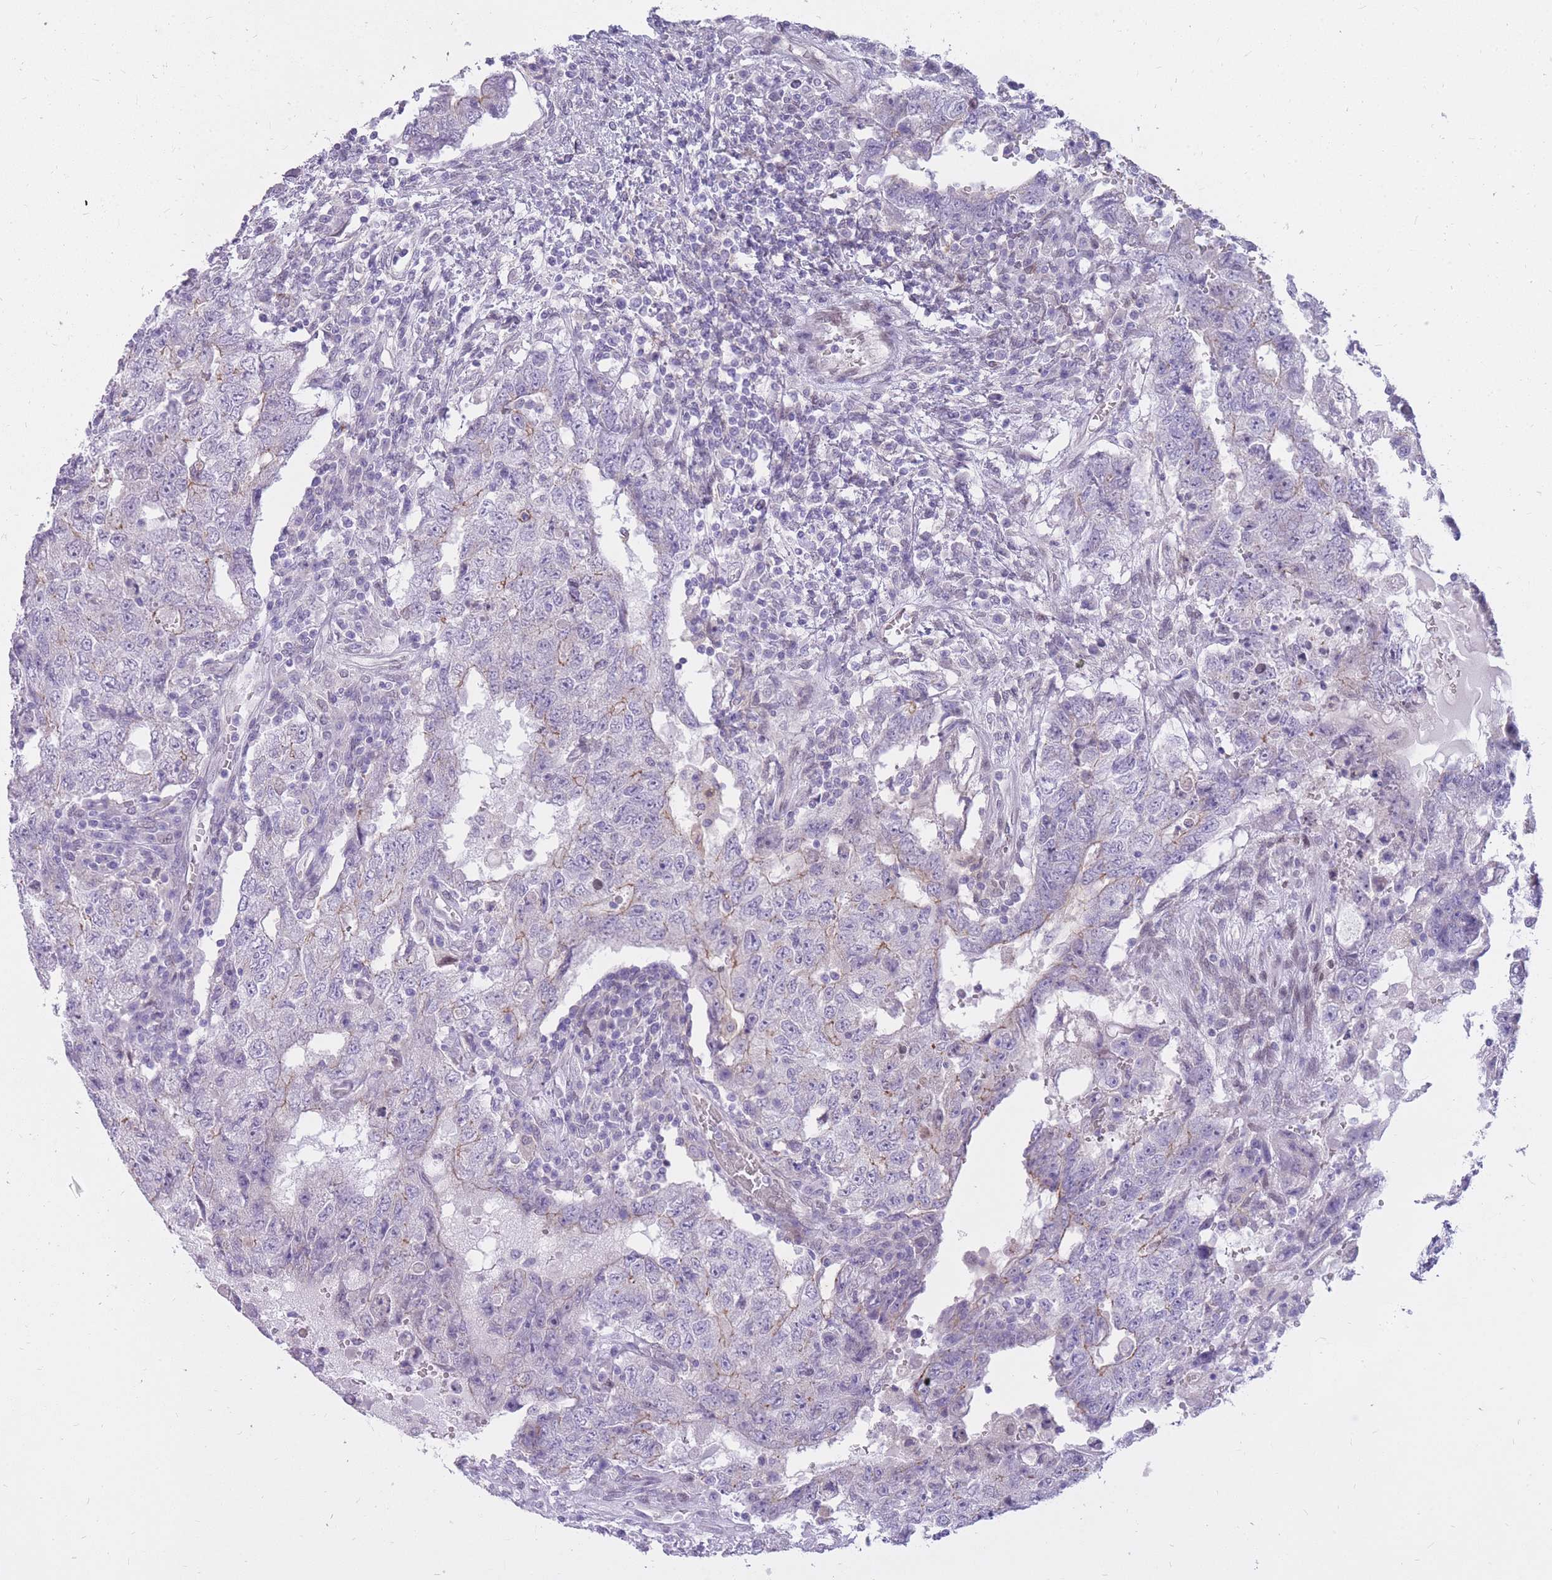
{"staining": {"intensity": "negative", "quantity": "none", "location": "none"}, "tissue": "testis cancer", "cell_type": "Tumor cells", "image_type": "cancer", "snomed": [{"axis": "morphology", "description": "Carcinoma, Embryonal, NOS"}, {"axis": "topography", "description": "Testis"}], "caption": "Testis cancer stained for a protein using immunohistochemistry (IHC) exhibits no expression tumor cells.", "gene": "HOOK2", "patient": {"sex": "male", "age": 26}}